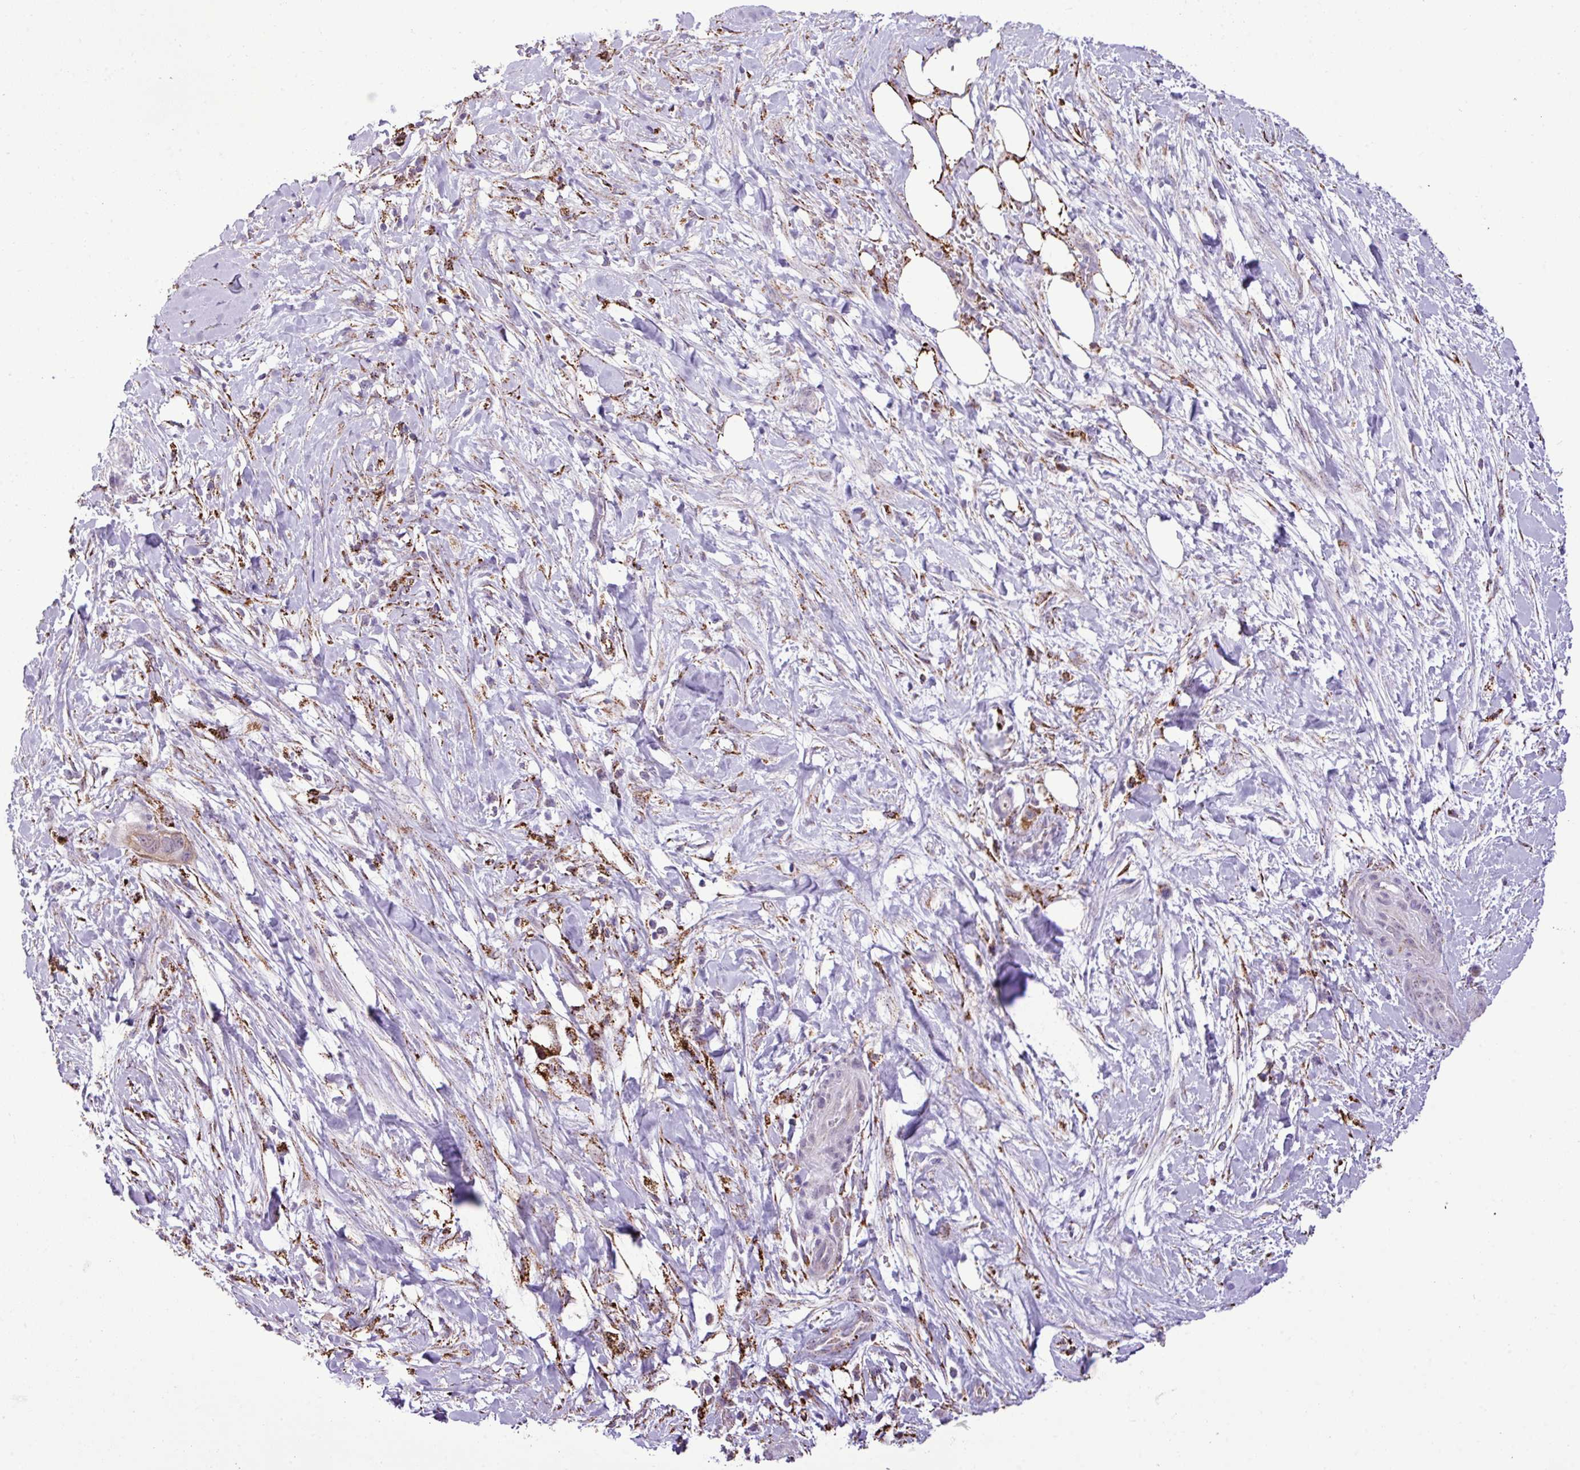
{"staining": {"intensity": "moderate", "quantity": ">75%", "location": "cytoplasmic/membranous"}, "tissue": "pancreatic cancer", "cell_type": "Tumor cells", "image_type": "cancer", "snomed": [{"axis": "morphology", "description": "Adenocarcinoma, NOS"}, {"axis": "topography", "description": "Pancreas"}], "caption": "Immunohistochemical staining of adenocarcinoma (pancreatic) reveals medium levels of moderate cytoplasmic/membranous expression in about >75% of tumor cells. (brown staining indicates protein expression, while blue staining denotes nuclei).", "gene": "SGPP1", "patient": {"sex": "male", "age": 44}}